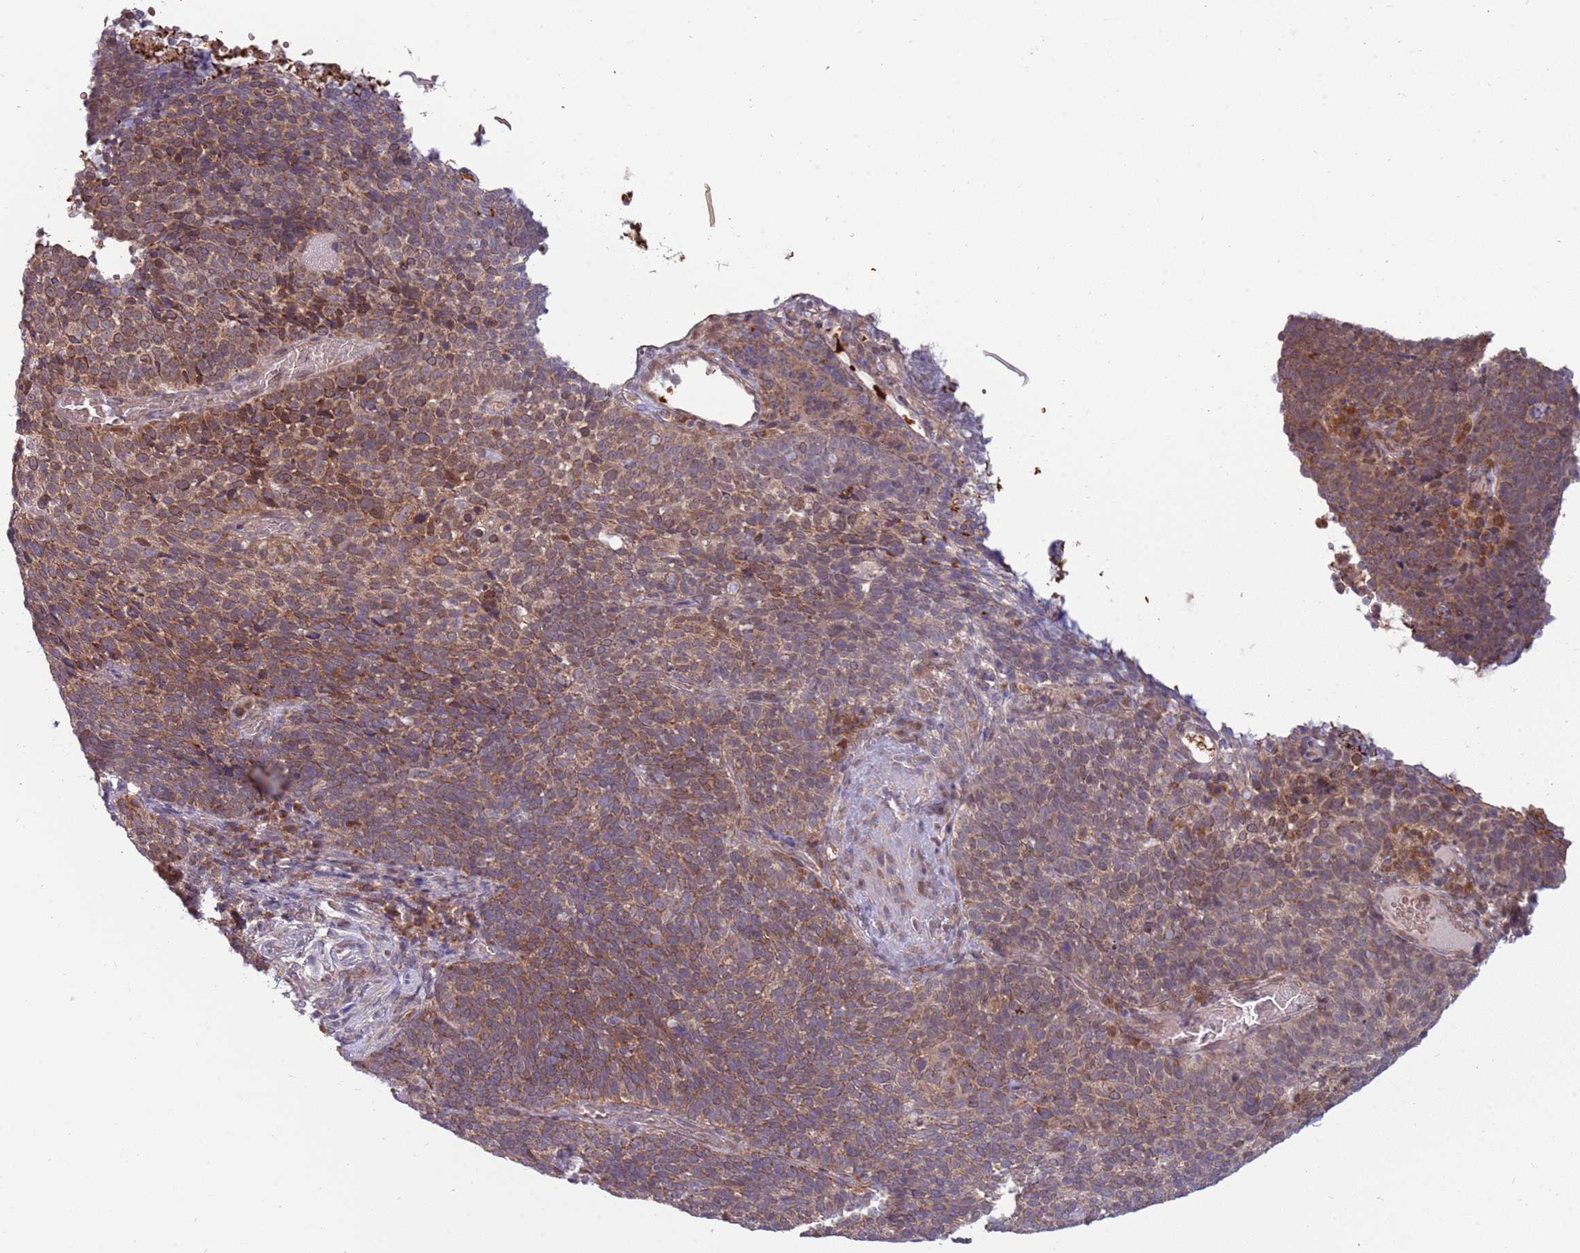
{"staining": {"intensity": "moderate", "quantity": ">75%", "location": "cytoplasmic/membranous"}, "tissue": "cervical cancer", "cell_type": "Tumor cells", "image_type": "cancer", "snomed": [{"axis": "morphology", "description": "Normal tissue, NOS"}, {"axis": "morphology", "description": "Squamous cell carcinoma, NOS"}, {"axis": "topography", "description": "Cervix"}], "caption": "Protein staining of cervical cancer (squamous cell carcinoma) tissue shows moderate cytoplasmic/membranous expression in about >75% of tumor cells.", "gene": "RNF181", "patient": {"sex": "female", "age": 39}}